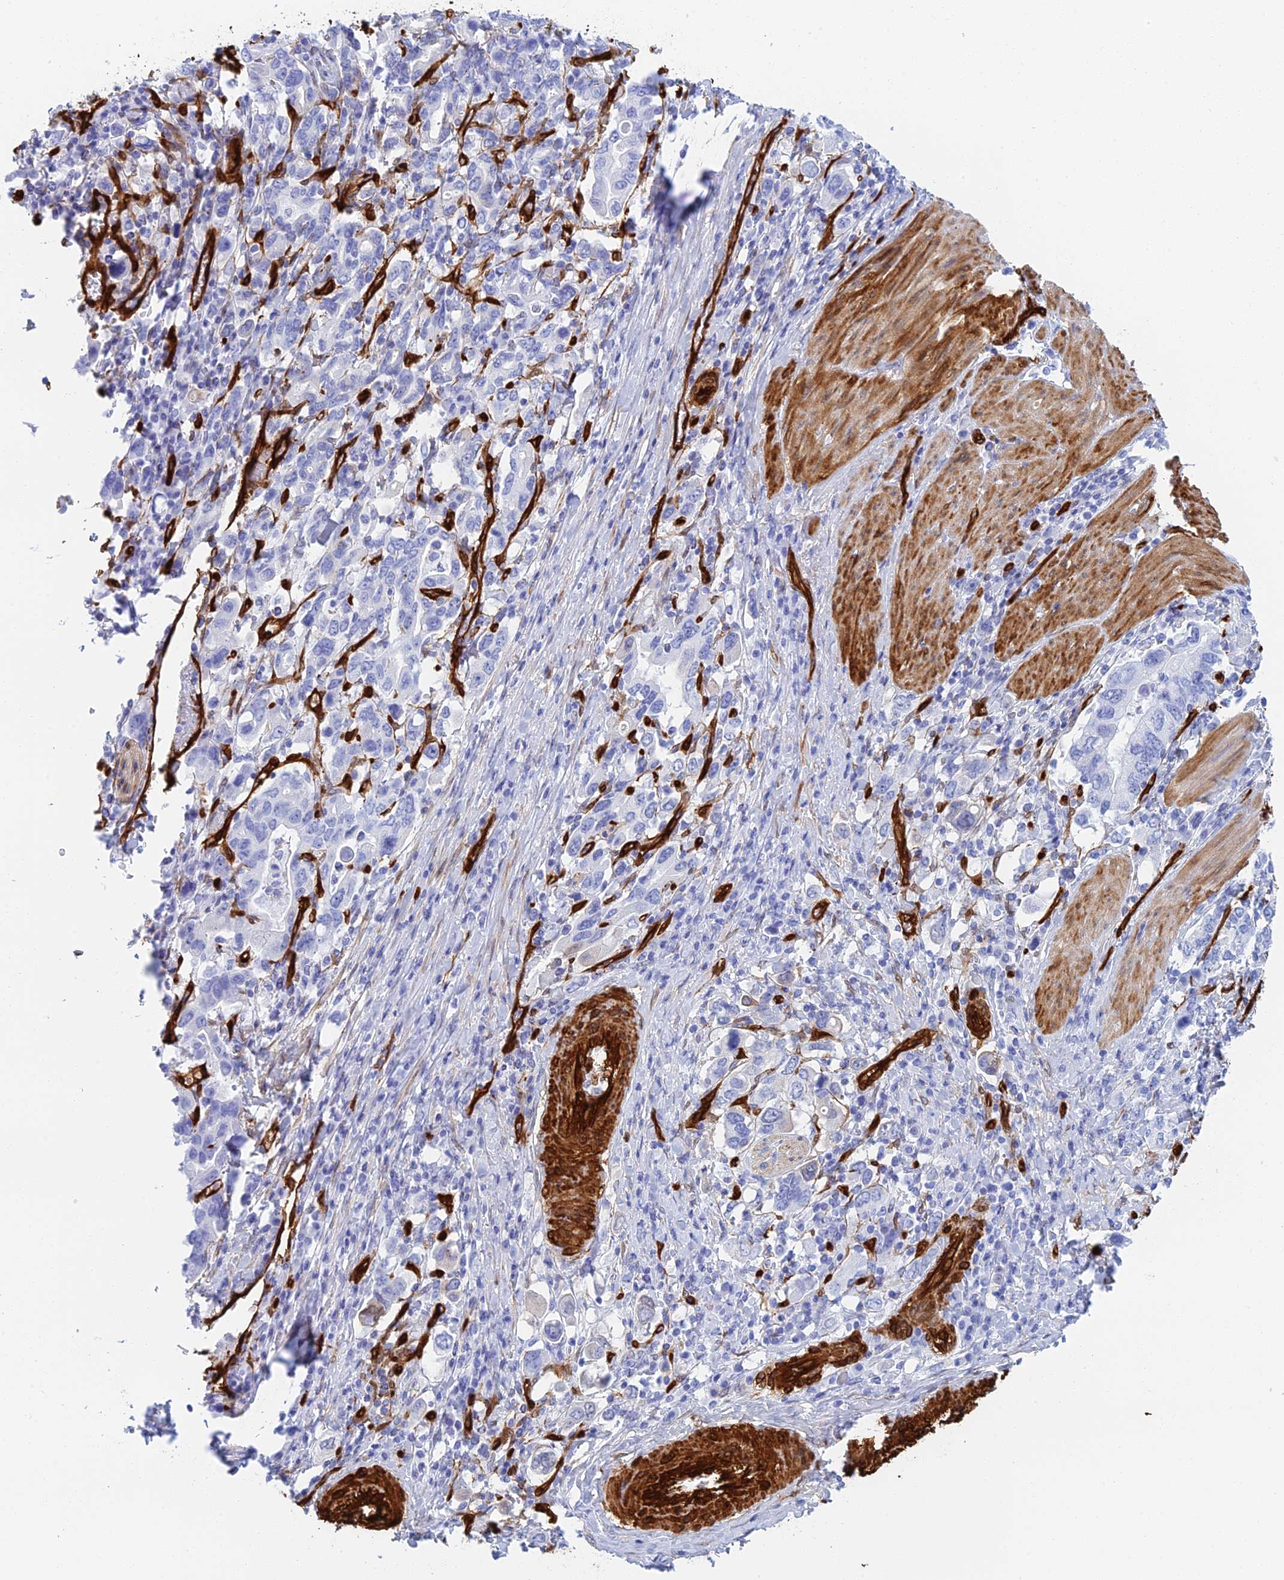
{"staining": {"intensity": "negative", "quantity": "none", "location": "none"}, "tissue": "stomach cancer", "cell_type": "Tumor cells", "image_type": "cancer", "snomed": [{"axis": "morphology", "description": "Adenocarcinoma, NOS"}, {"axis": "topography", "description": "Stomach, upper"}, {"axis": "topography", "description": "Stomach"}], "caption": "A histopathology image of human stomach cancer is negative for staining in tumor cells. (Stains: DAB (3,3'-diaminobenzidine) IHC with hematoxylin counter stain, Microscopy: brightfield microscopy at high magnification).", "gene": "CRIP2", "patient": {"sex": "male", "age": 62}}